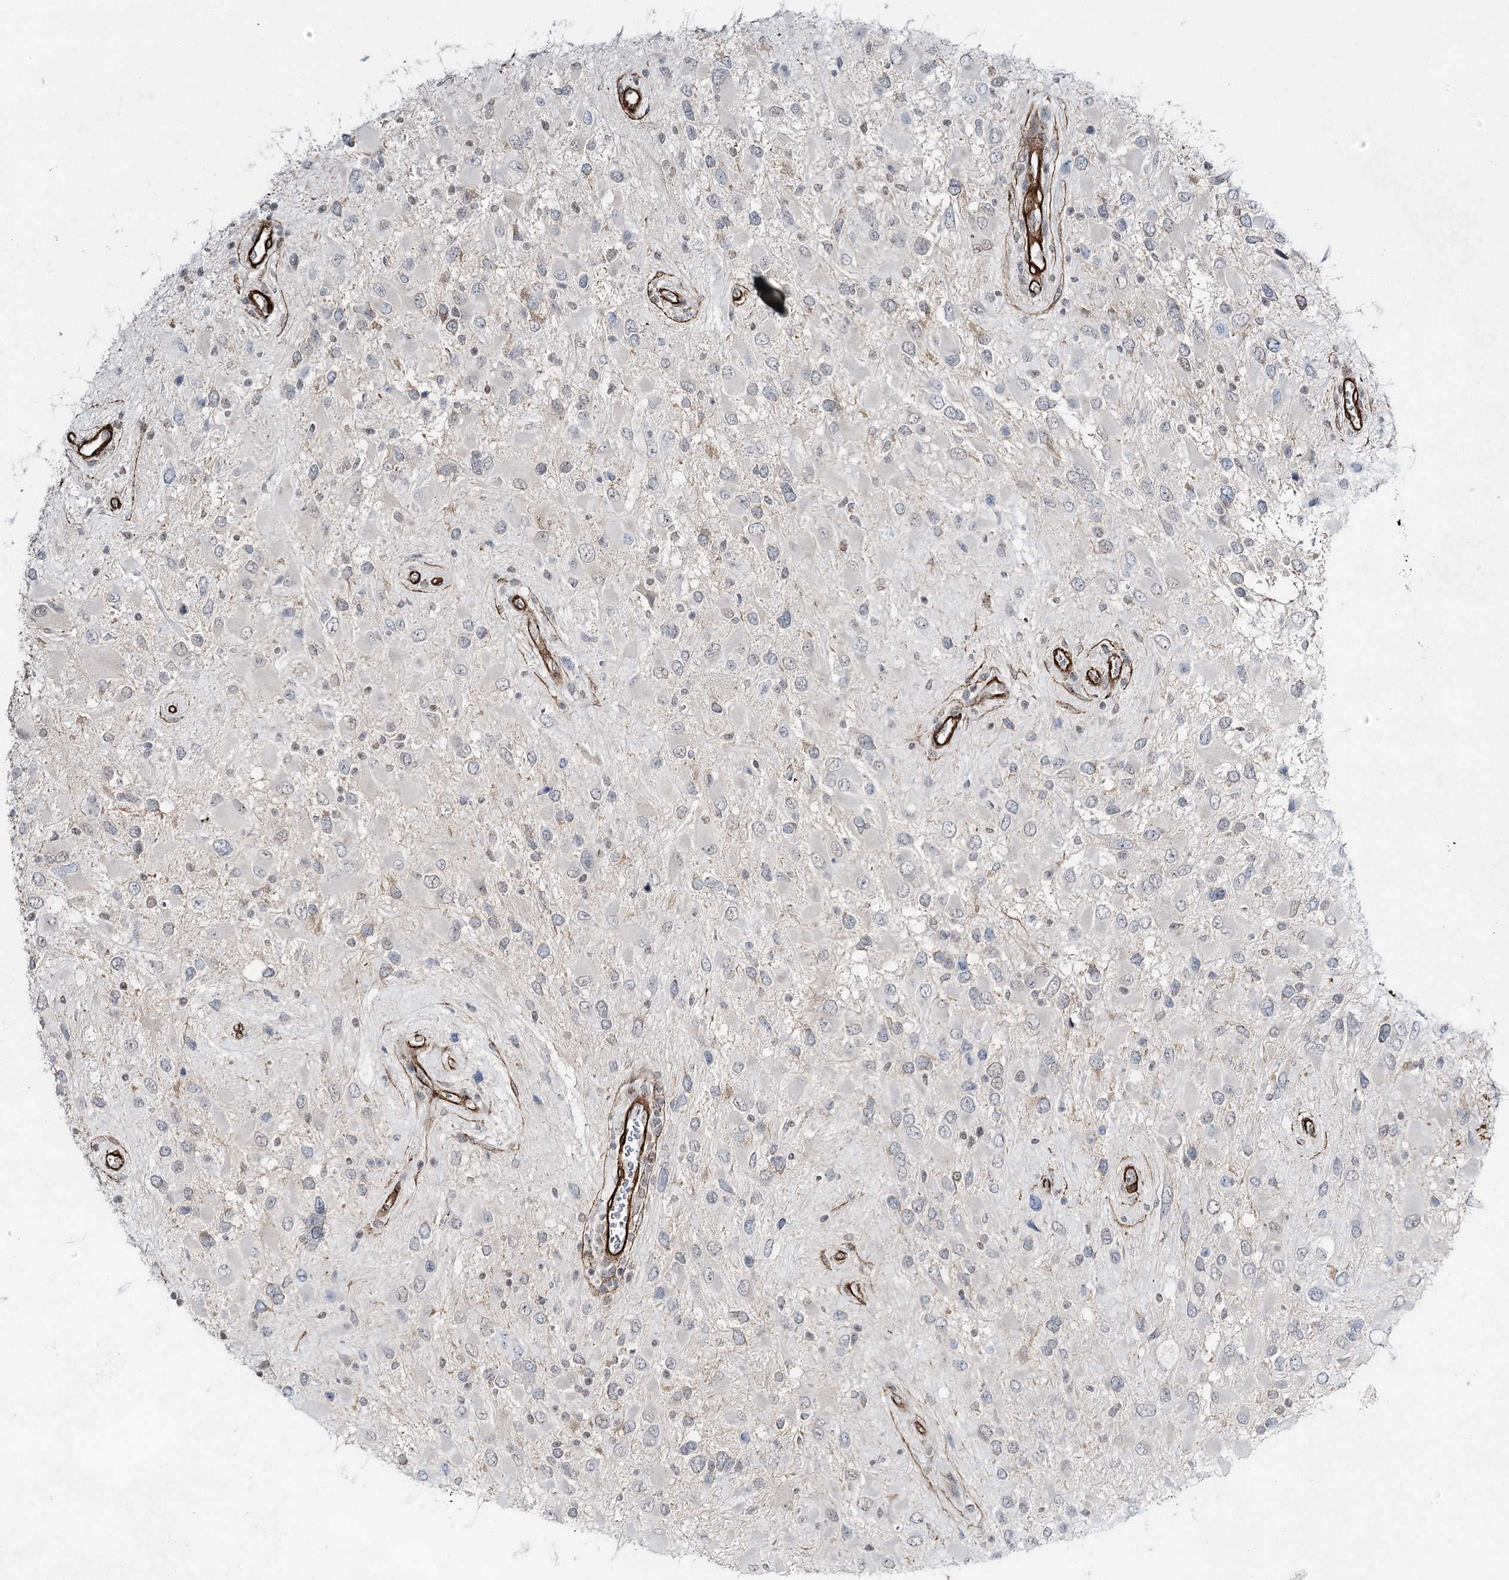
{"staining": {"intensity": "negative", "quantity": "none", "location": "none"}, "tissue": "glioma", "cell_type": "Tumor cells", "image_type": "cancer", "snomed": [{"axis": "morphology", "description": "Glioma, malignant, High grade"}, {"axis": "topography", "description": "Brain"}], "caption": "This is an immunohistochemistry image of human malignant glioma (high-grade). There is no expression in tumor cells.", "gene": "CWF19L1", "patient": {"sex": "male", "age": 53}}